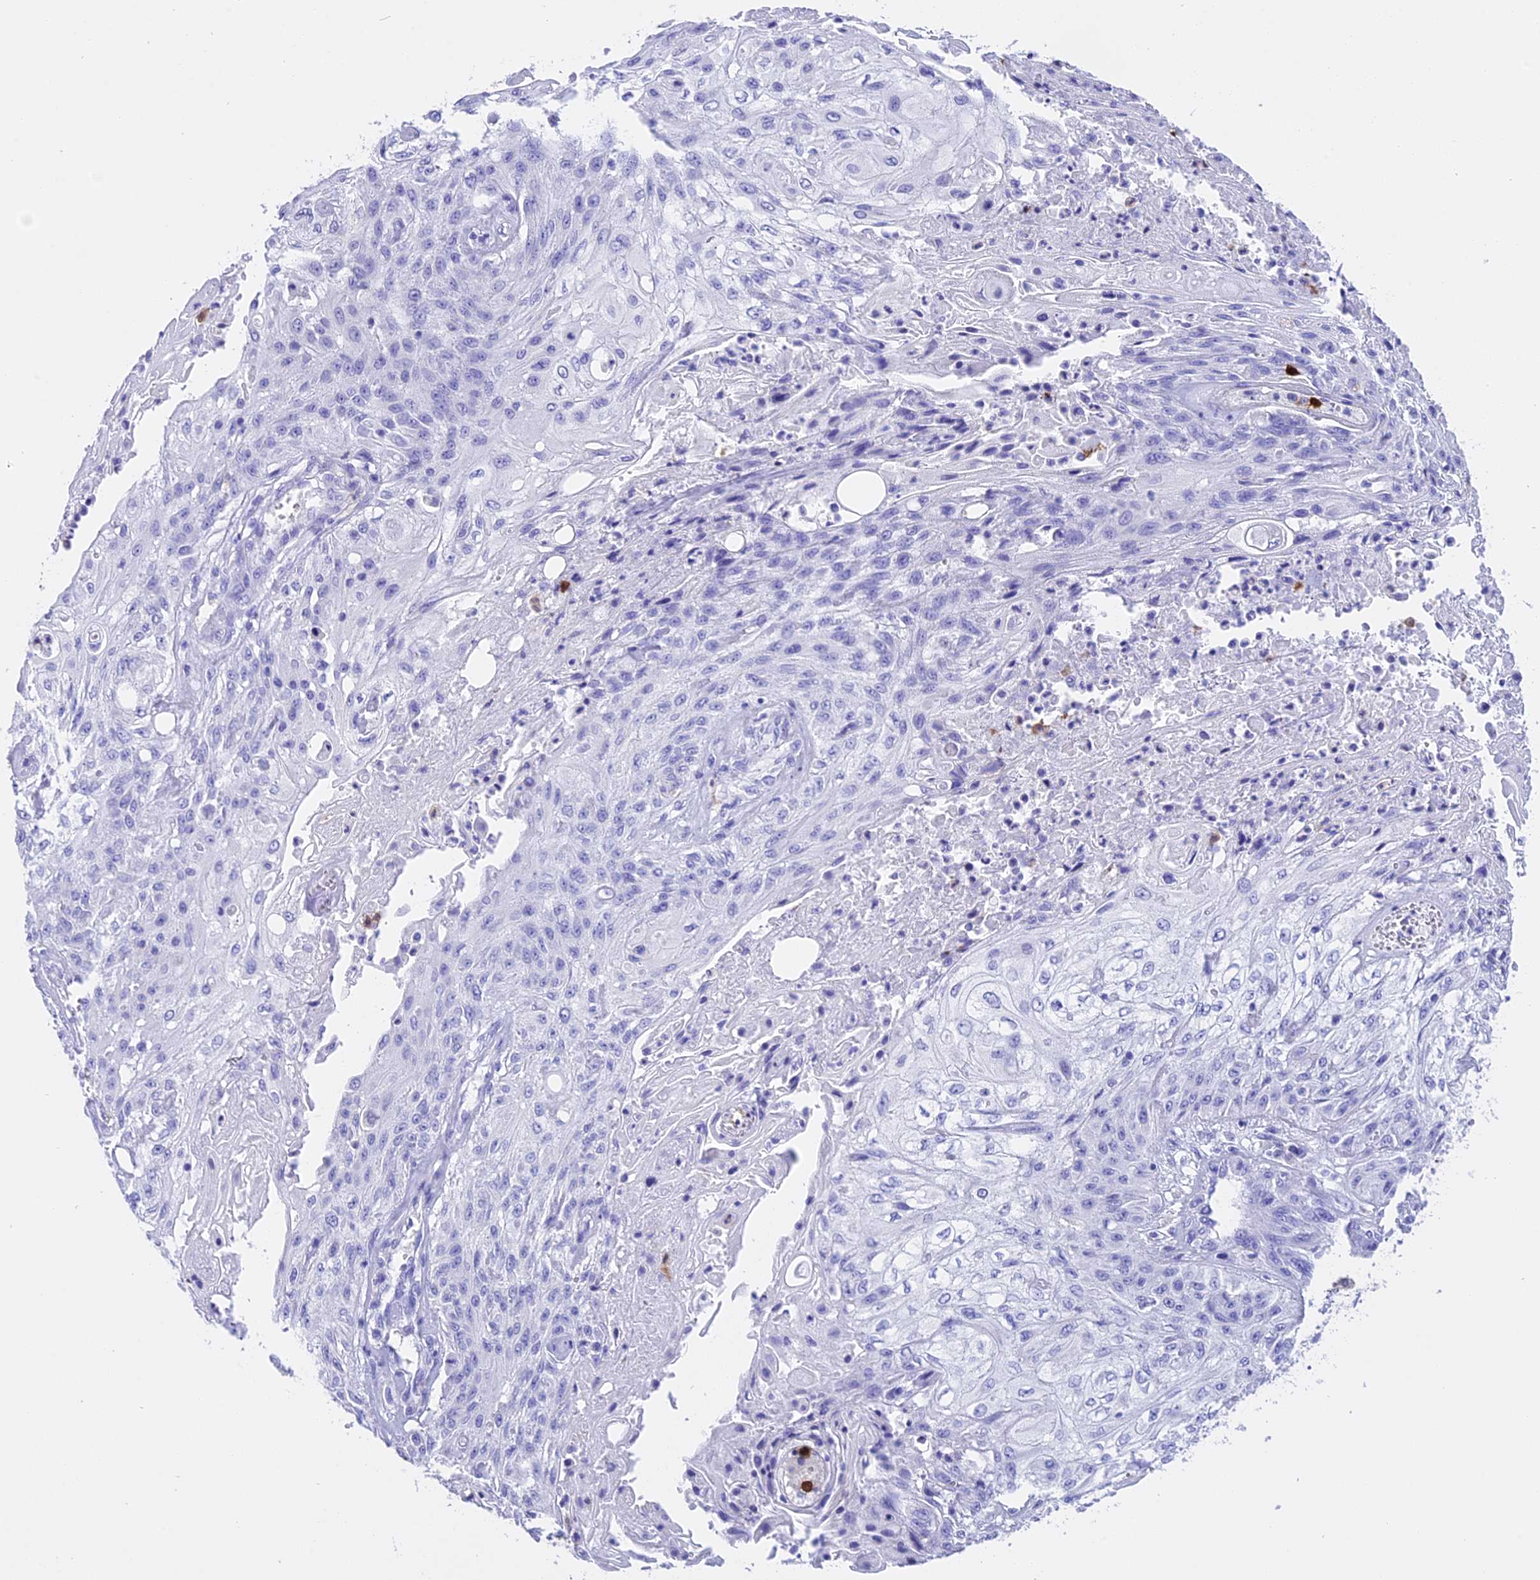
{"staining": {"intensity": "negative", "quantity": "none", "location": "none"}, "tissue": "skin cancer", "cell_type": "Tumor cells", "image_type": "cancer", "snomed": [{"axis": "morphology", "description": "Squamous cell carcinoma, NOS"}, {"axis": "morphology", "description": "Squamous cell carcinoma, metastatic, NOS"}, {"axis": "topography", "description": "Skin"}, {"axis": "topography", "description": "Lymph node"}], "caption": "Tumor cells show no significant protein expression in skin squamous cell carcinoma.", "gene": "CLC", "patient": {"sex": "male", "age": 75}}